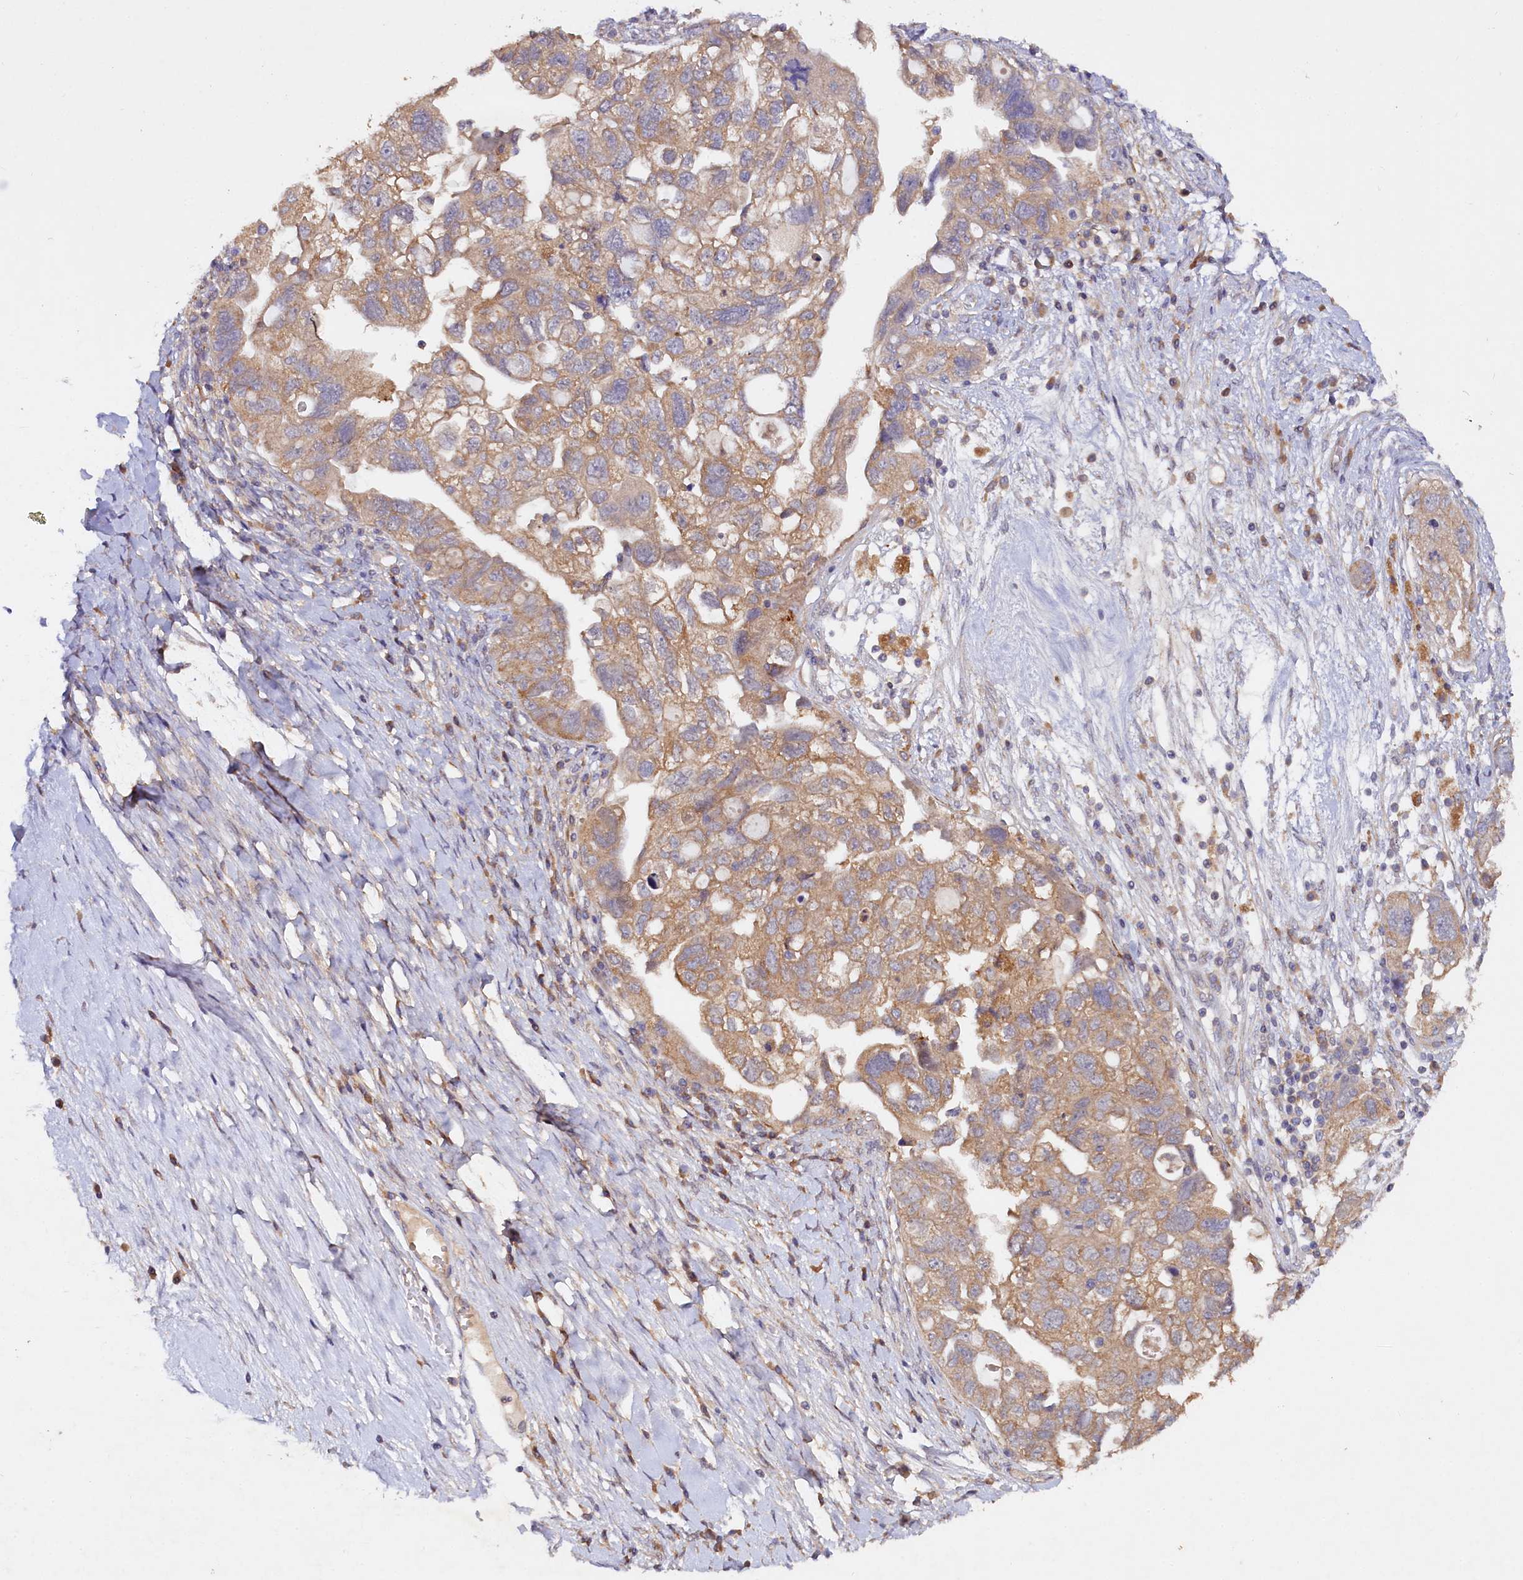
{"staining": {"intensity": "moderate", "quantity": "25%-75%", "location": "cytoplasmic/membranous"}, "tissue": "ovarian cancer", "cell_type": "Tumor cells", "image_type": "cancer", "snomed": [{"axis": "morphology", "description": "Carcinoma, NOS"}, {"axis": "morphology", "description": "Cystadenocarcinoma, serous, NOS"}, {"axis": "topography", "description": "Ovary"}], "caption": "Brown immunohistochemical staining in human serous cystadenocarcinoma (ovarian) demonstrates moderate cytoplasmic/membranous staining in about 25%-75% of tumor cells. (DAB (3,3'-diaminobenzidine) = brown stain, brightfield microscopy at high magnification).", "gene": "ETFBKMT", "patient": {"sex": "female", "age": 69}}